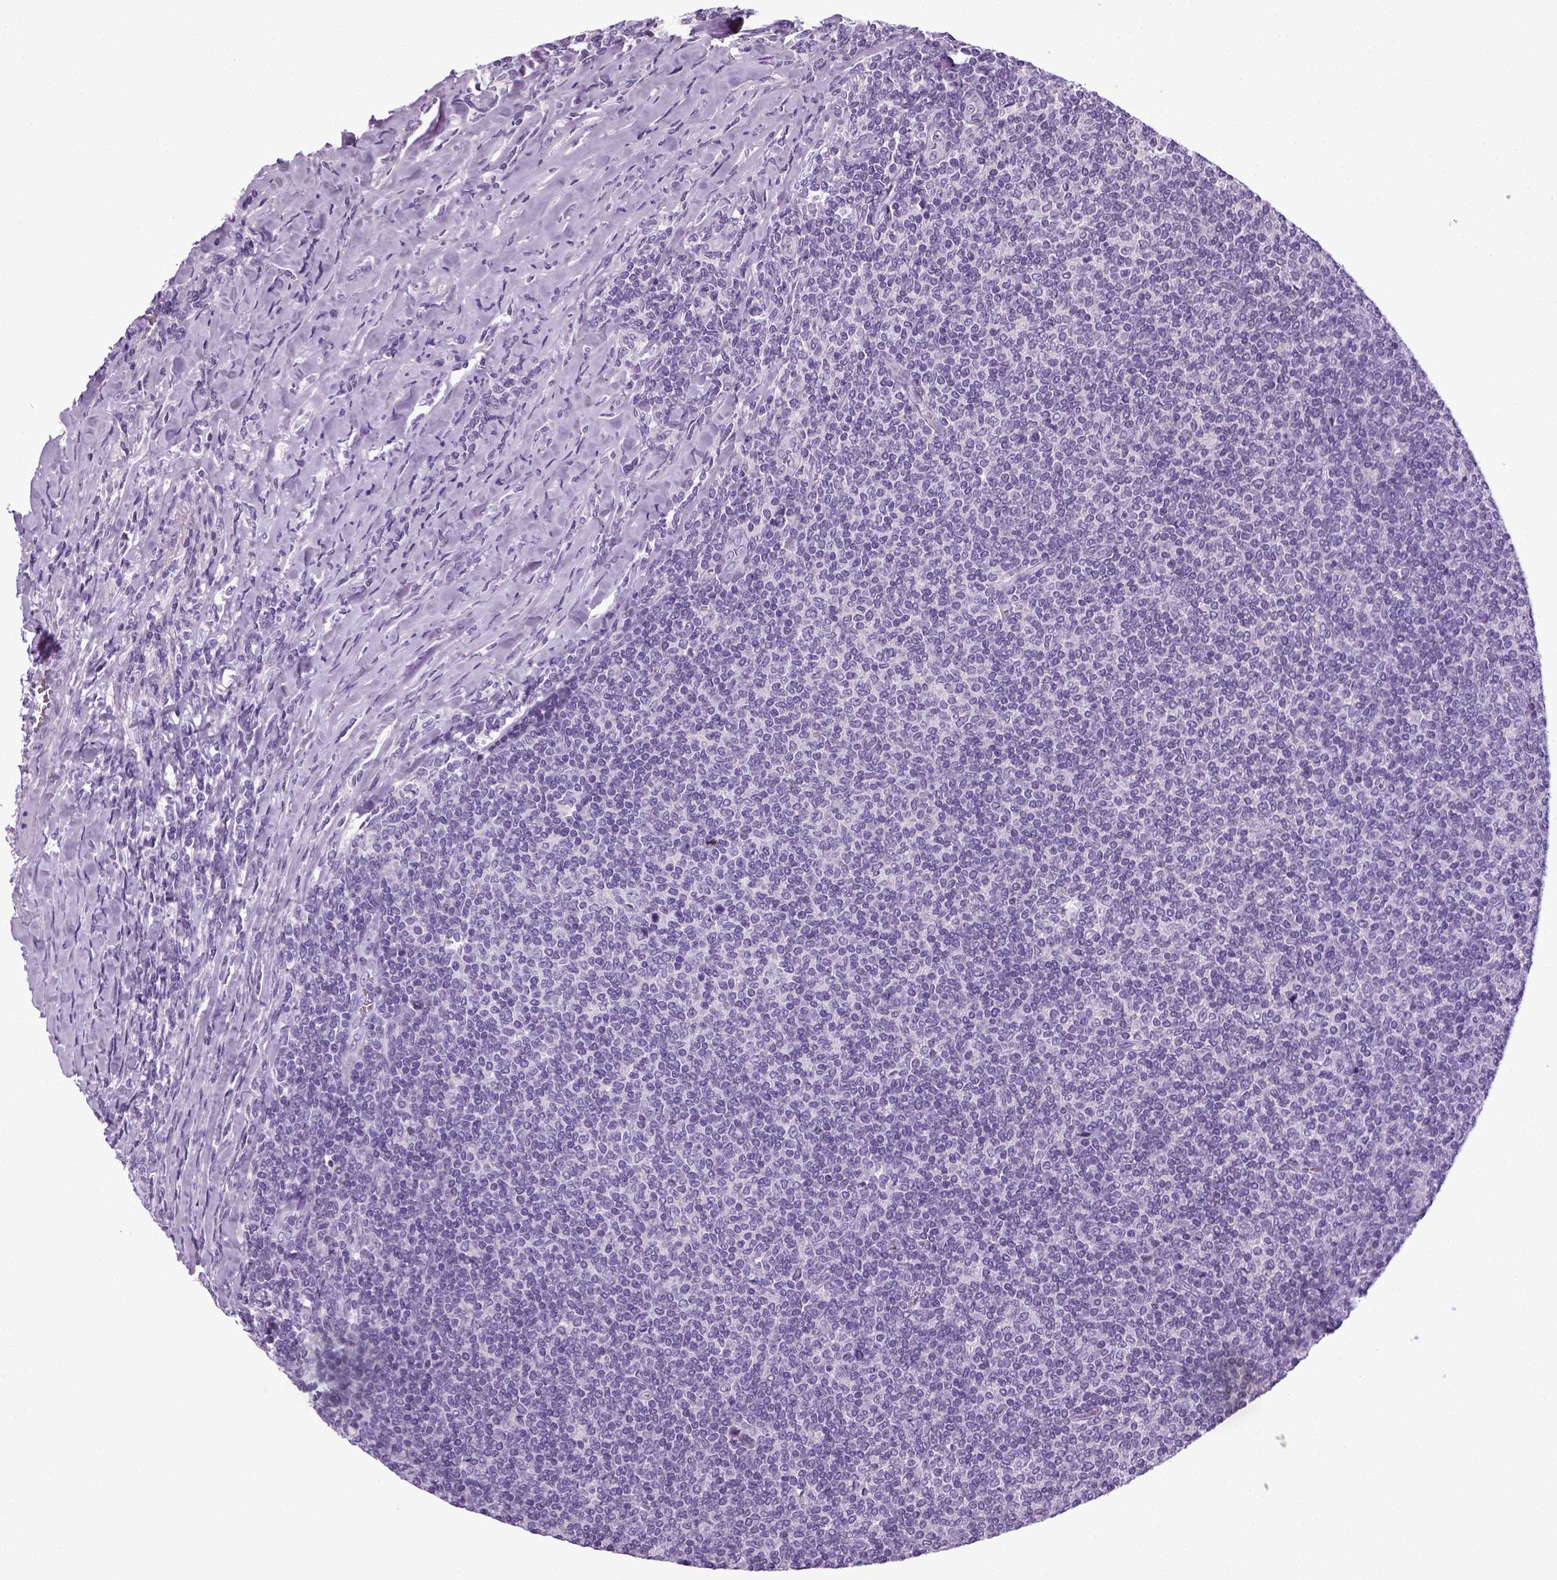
{"staining": {"intensity": "negative", "quantity": "none", "location": "none"}, "tissue": "lymphoma", "cell_type": "Tumor cells", "image_type": "cancer", "snomed": [{"axis": "morphology", "description": "Malignant lymphoma, non-Hodgkin's type, Low grade"}, {"axis": "topography", "description": "Lymph node"}], "caption": "Immunohistochemistry (IHC) of human malignant lymphoma, non-Hodgkin's type (low-grade) reveals no expression in tumor cells.", "gene": "HMCN2", "patient": {"sex": "male", "age": 52}}